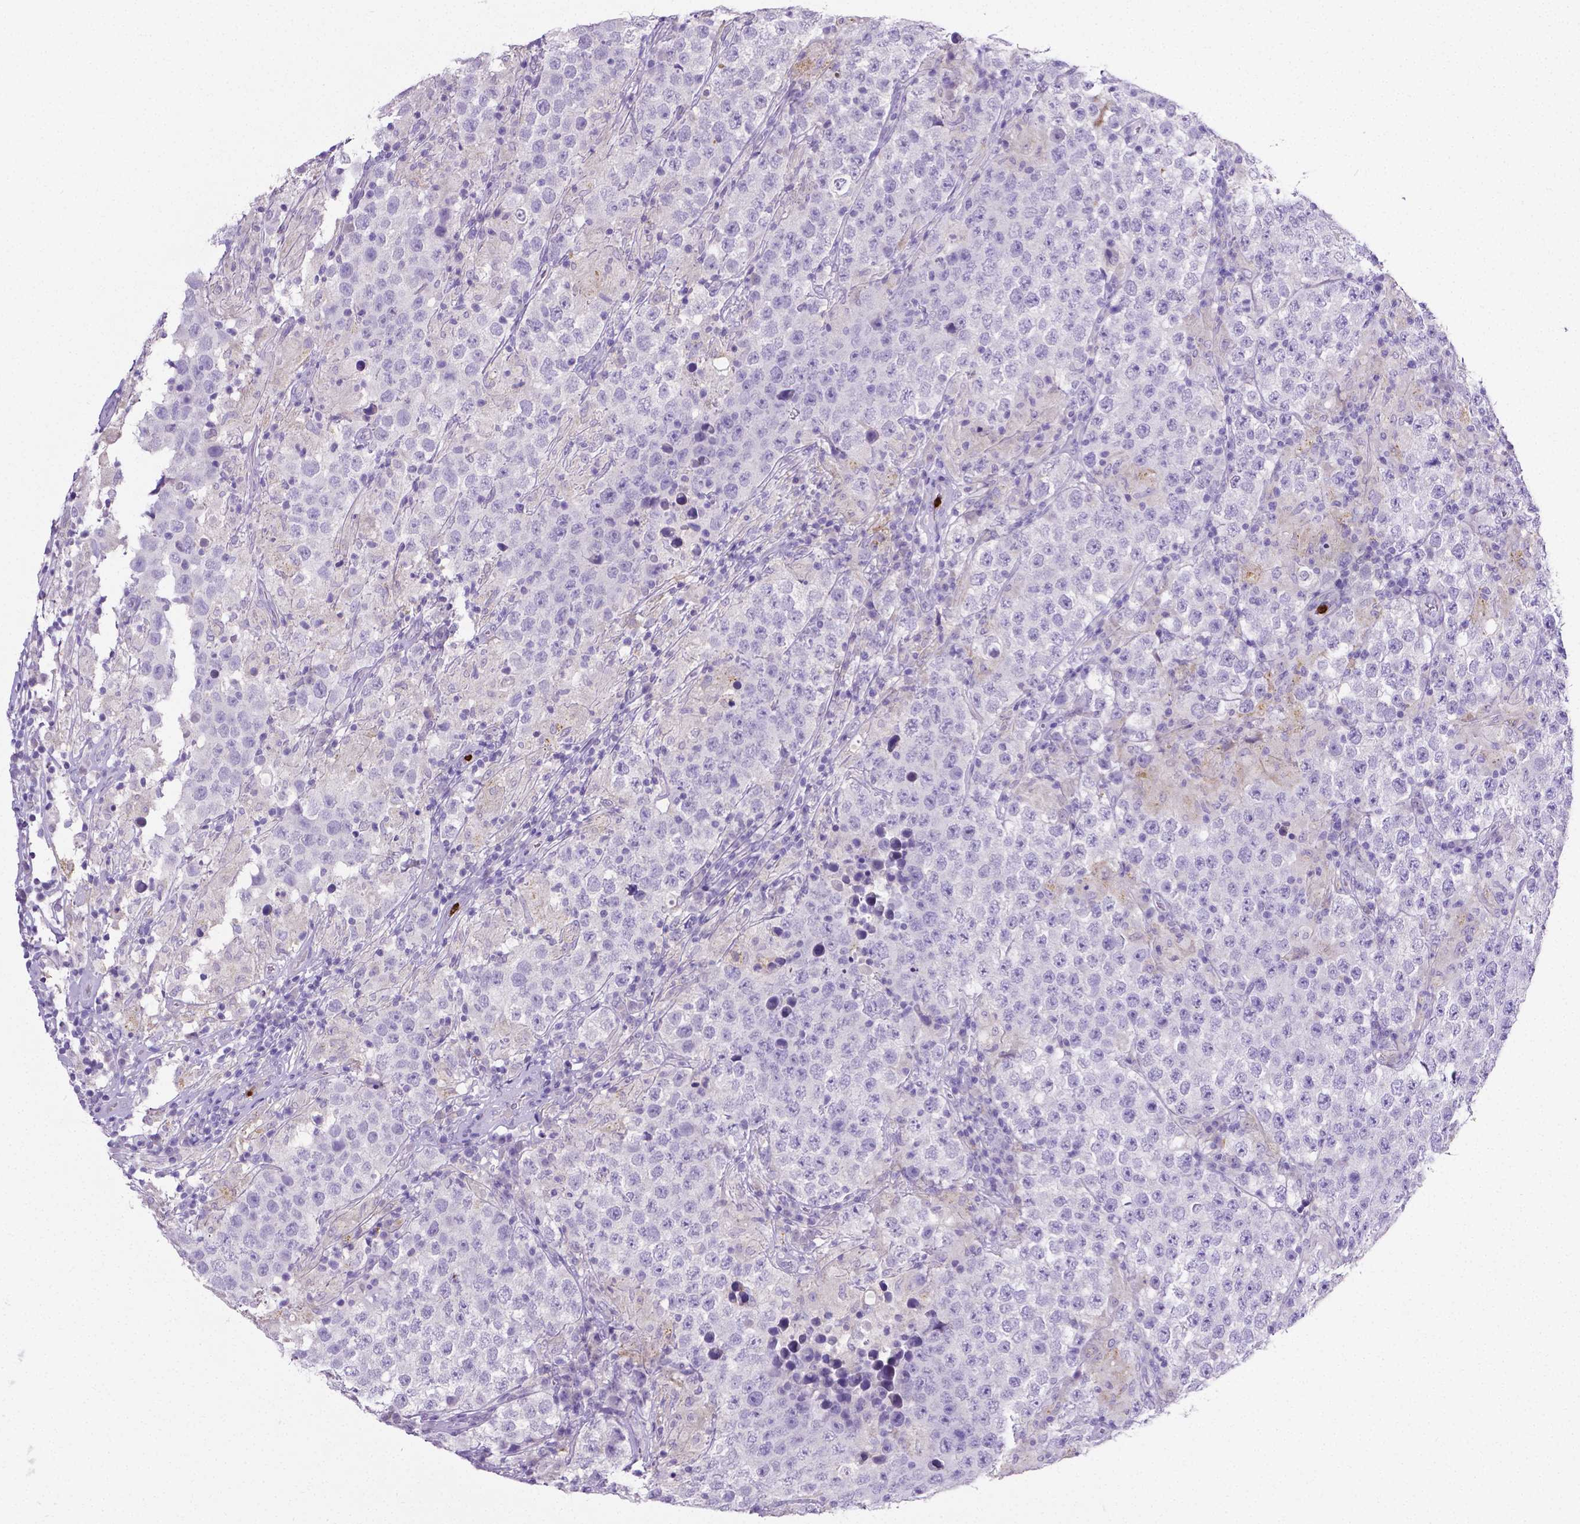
{"staining": {"intensity": "negative", "quantity": "none", "location": "none"}, "tissue": "testis cancer", "cell_type": "Tumor cells", "image_type": "cancer", "snomed": [{"axis": "morphology", "description": "Seminoma, NOS"}, {"axis": "morphology", "description": "Carcinoma, Embryonal, NOS"}, {"axis": "topography", "description": "Testis"}], "caption": "Immunohistochemistry (IHC) of human testis cancer shows no staining in tumor cells. The staining was performed using DAB (3,3'-diaminobenzidine) to visualize the protein expression in brown, while the nuclei were stained in blue with hematoxylin (Magnification: 20x).", "gene": "MMP9", "patient": {"sex": "male", "age": 41}}